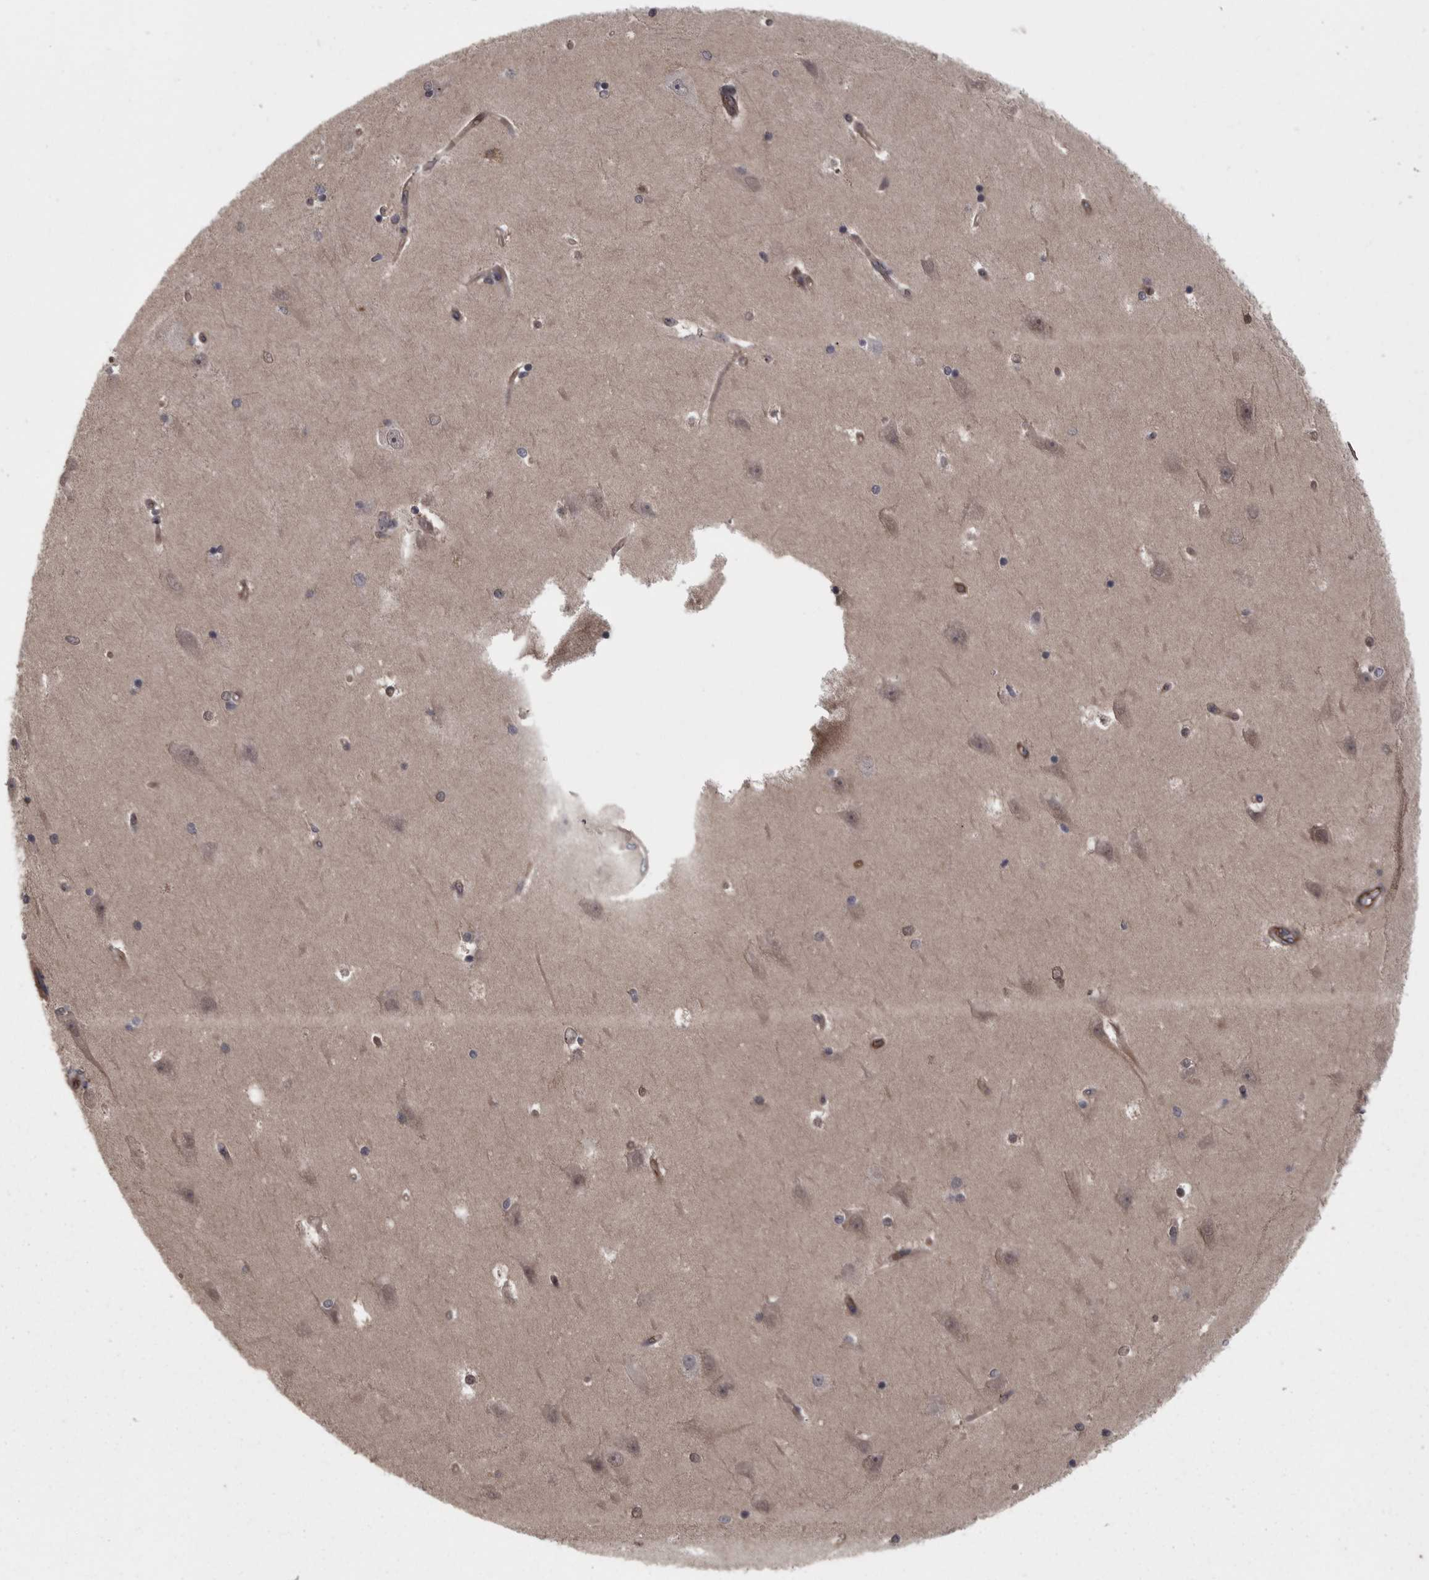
{"staining": {"intensity": "negative", "quantity": "none", "location": "none"}, "tissue": "hippocampus", "cell_type": "Glial cells", "image_type": "normal", "snomed": [{"axis": "morphology", "description": "Normal tissue, NOS"}, {"axis": "topography", "description": "Hippocampus"}], "caption": "A photomicrograph of hippocampus stained for a protein shows no brown staining in glial cells. (DAB immunohistochemistry (IHC) with hematoxylin counter stain).", "gene": "FAAP100", "patient": {"sex": "male", "age": 45}}